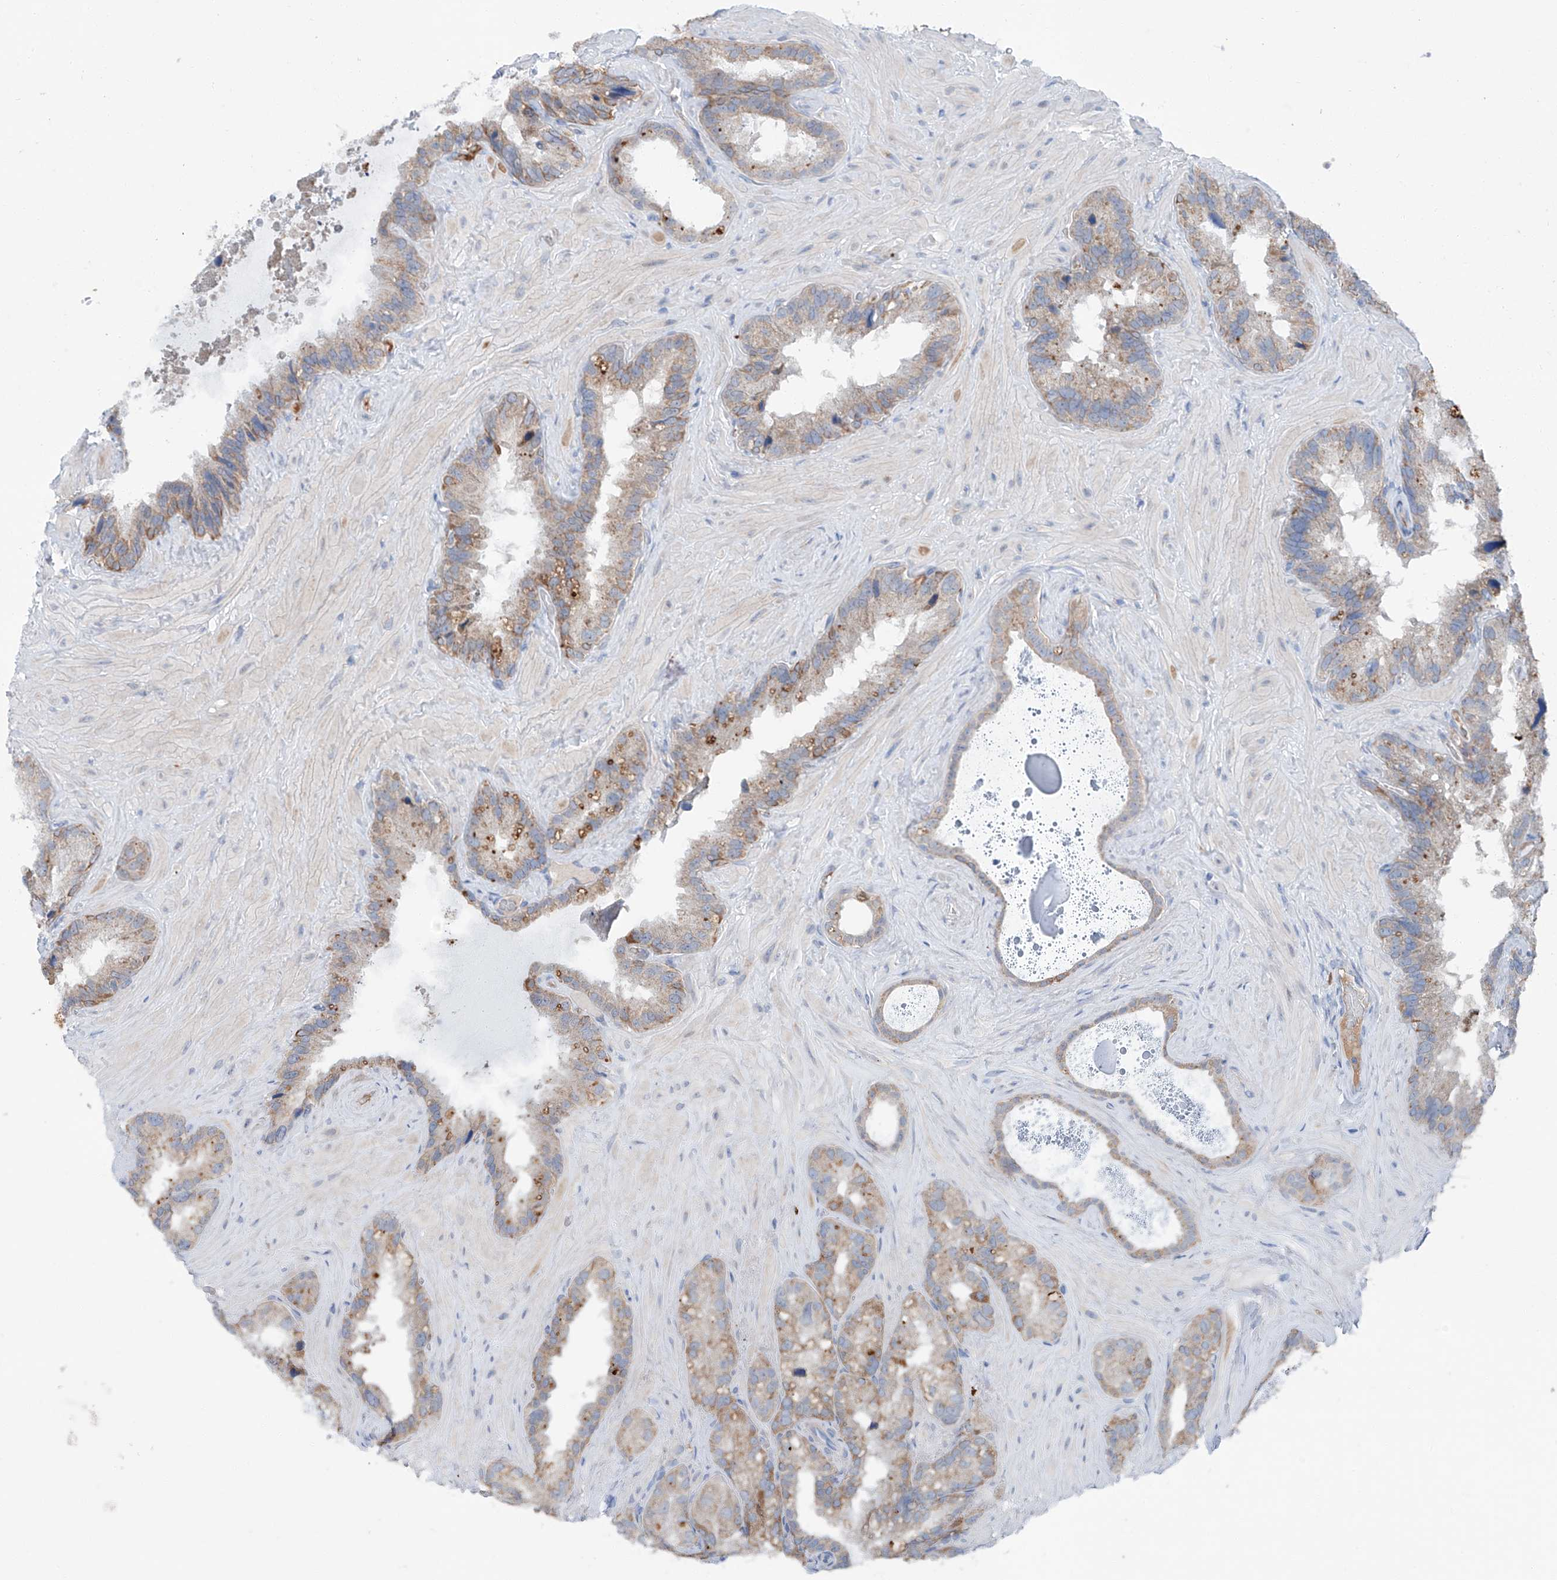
{"staining": {"intensity": "weak", "quantity": ">75%", "location": "cytoplasmic/membranous"}, "tissue": "seminal vesicle", "cell_type": "Glandular cells", "image_type": "normal", "snomed": [{"axis": "morphology", "description": "Normal tissue, NOS"}, {"axis": "topography", "description": "Prostate"}, {"axis": "topography", "description": "Seminal veicle"}], "caption": "DAB (3,3'-diaminobenzidine) immunohistochemical staining of unremarkable human seminal vesicle reveals weak cytoplasmic/membranous protein positivity in approximately >75% of glandular cells.", "gene": "SIX4", "patient": {"sex": "male", "age": 68}}